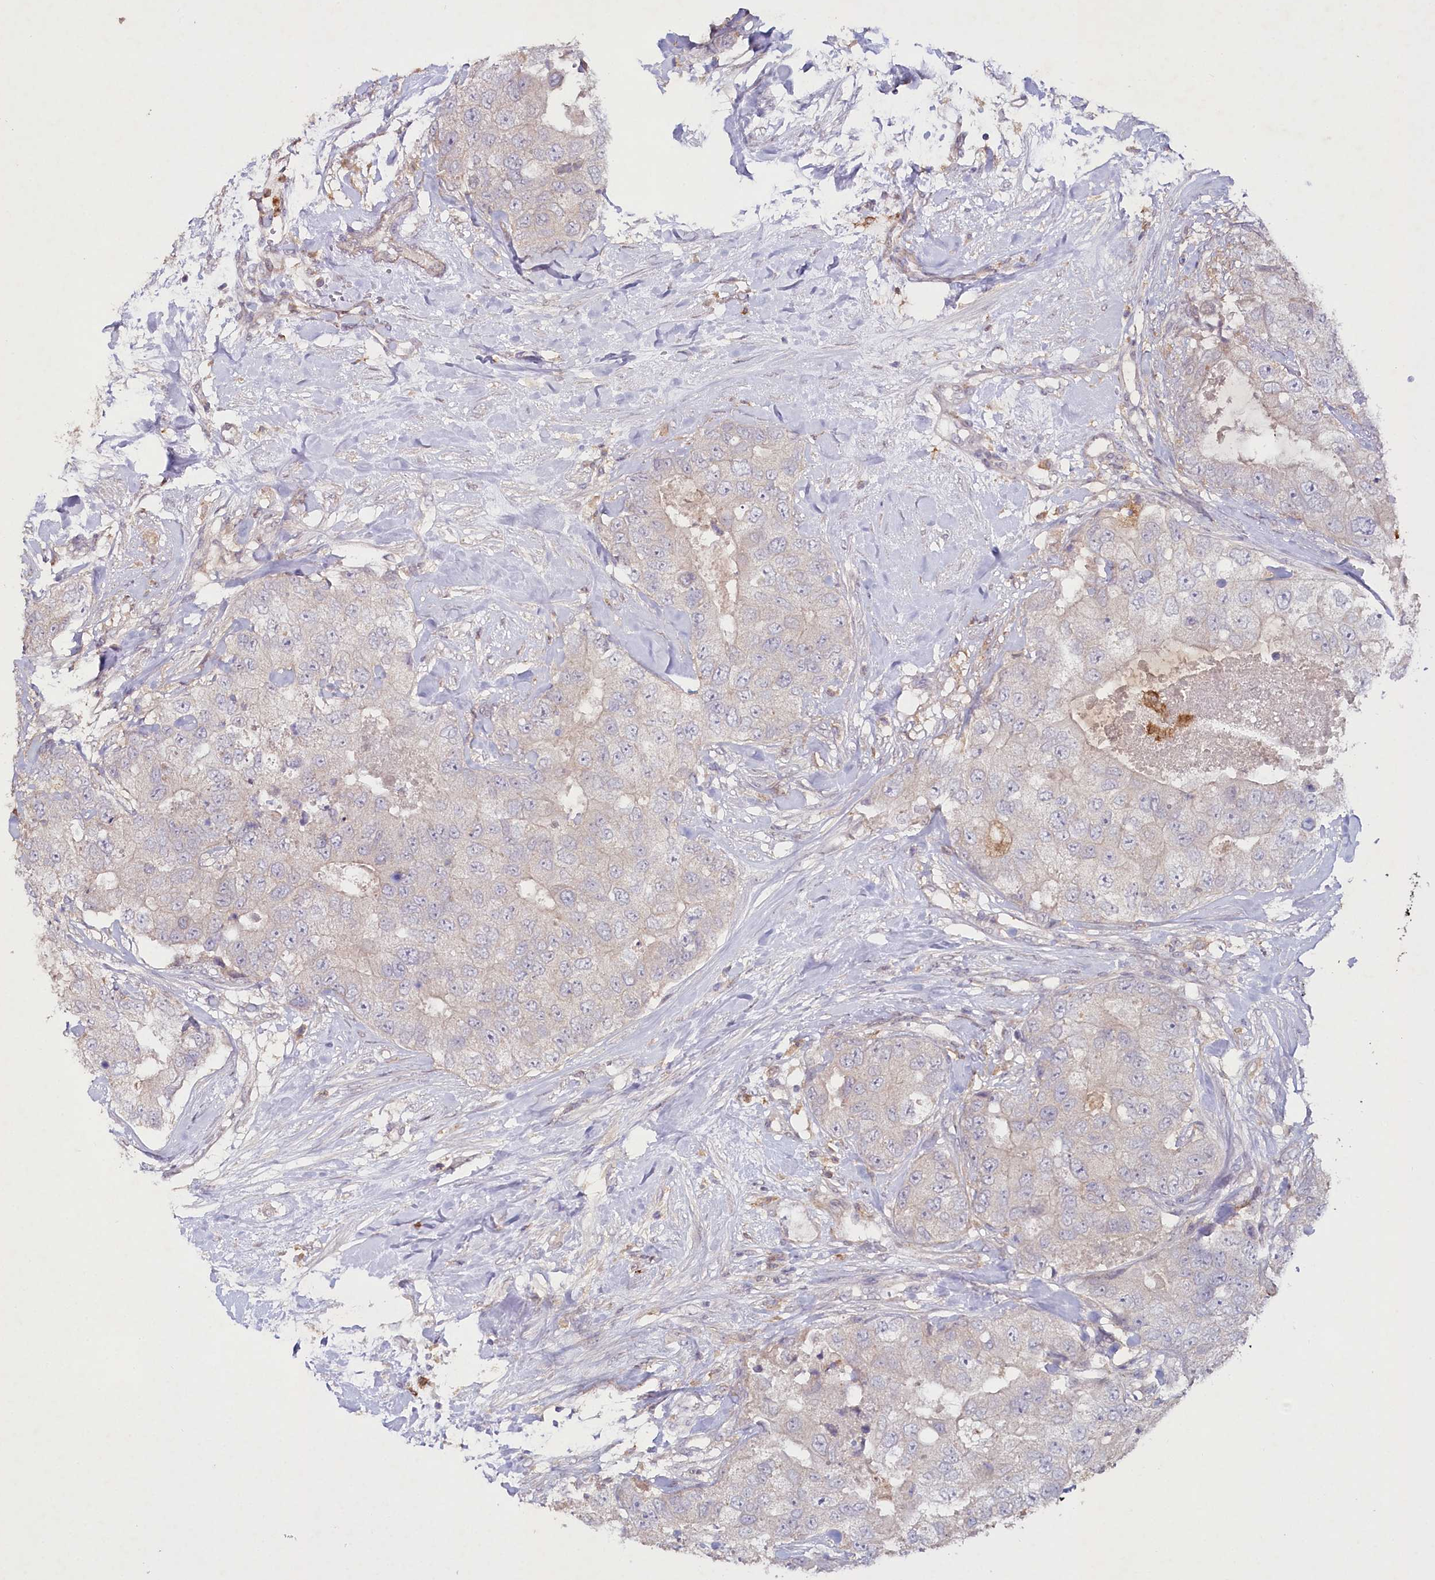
{"staining": {"intensity": "negative", "quantity": "none", "location": "none"}, "tissue": "breast cancer", "cell_type": "Tumor cells", "image_type": "cancer", "snomed": [{"axis": "morphology", "description": "Duct carcinoma"}, {"axis": "topography", "description": "Breast"}], "caption": "Tumor cells are negative for brown protein staining in breast cancer. (DAB immunohistochemistry (IHC) with hematoxylin counter stain).", "gene": "ALDH3B1", "patient": {"sex": "female", "age": 62}}